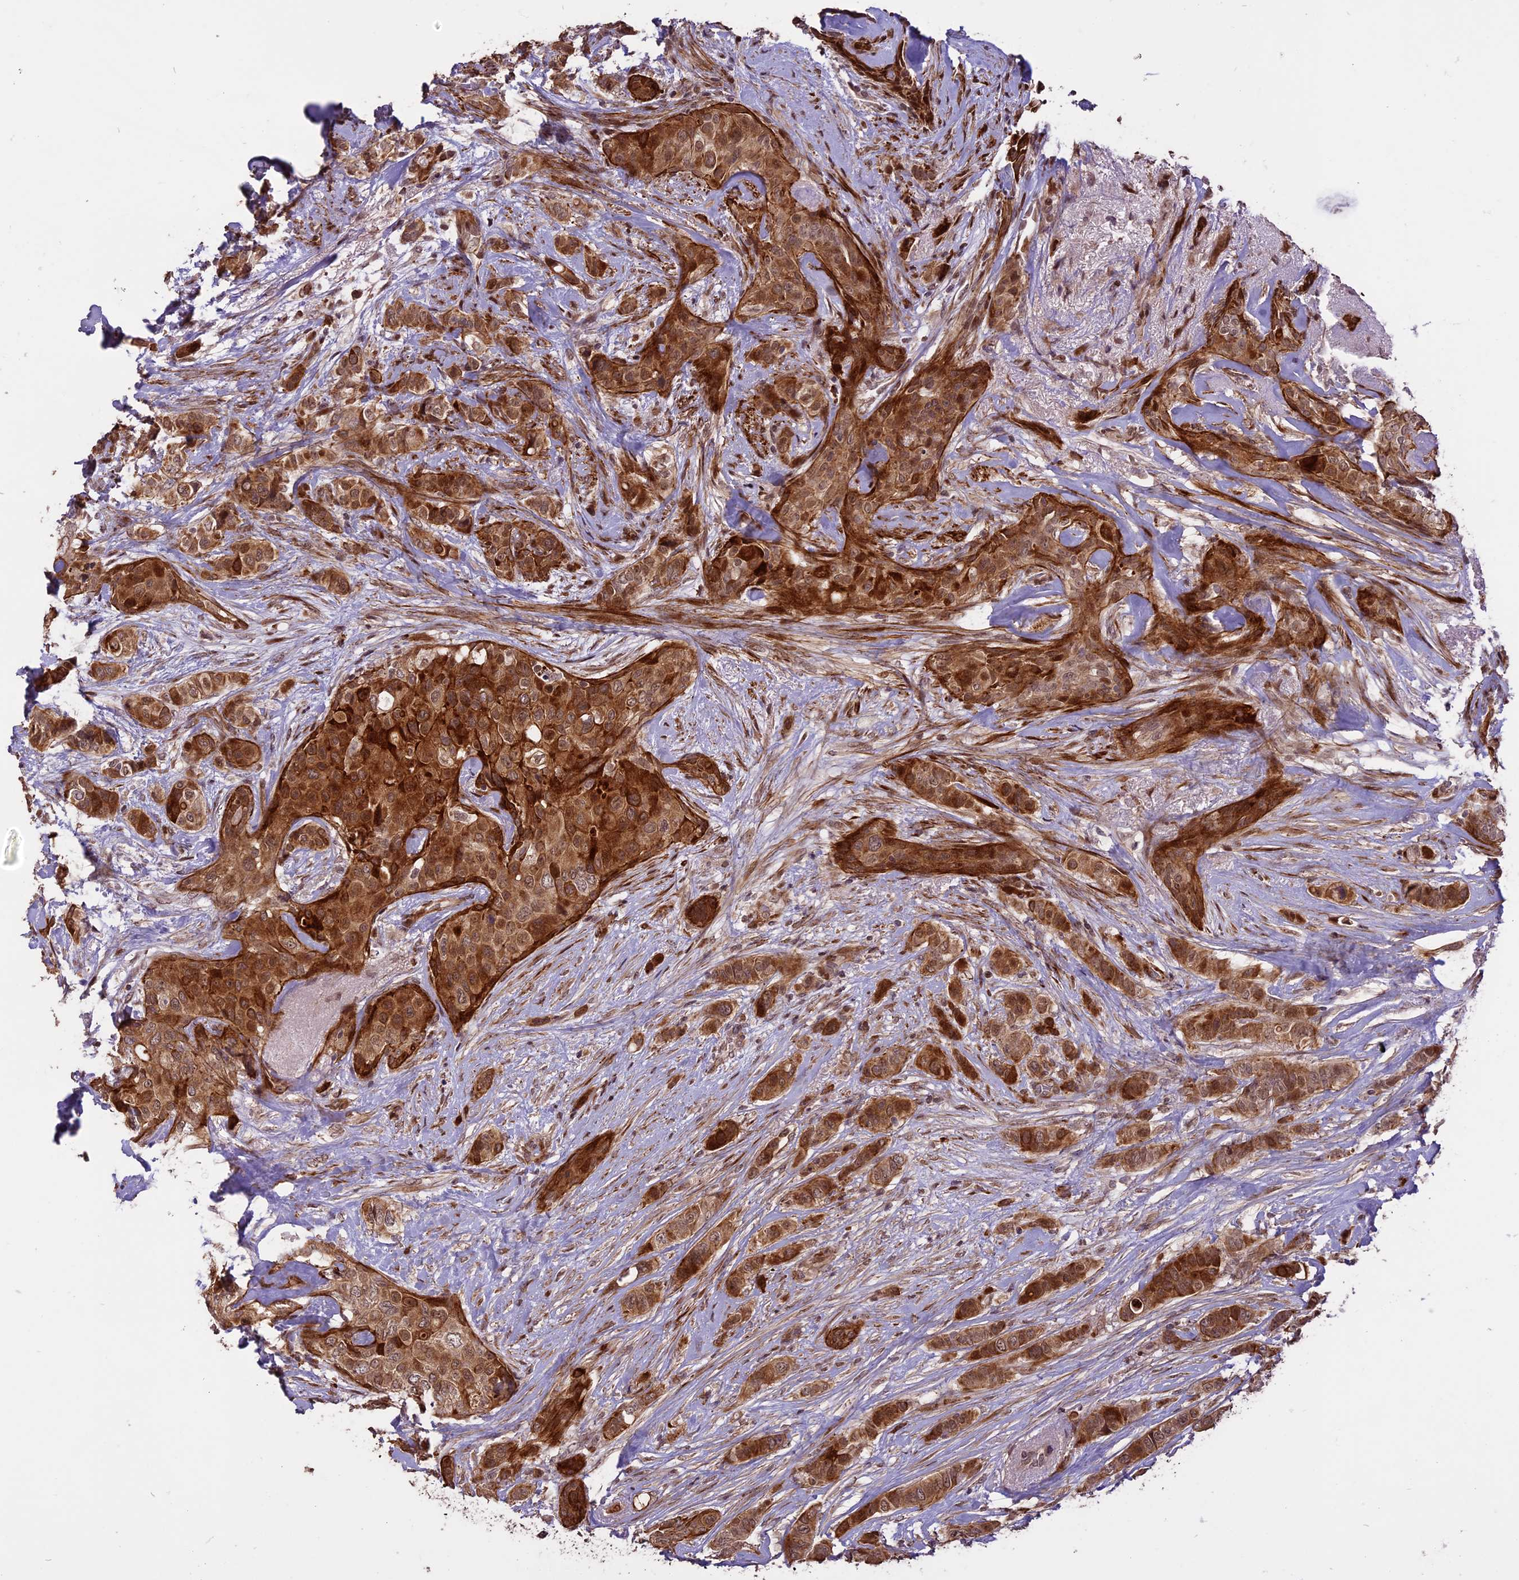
{"staining": {"intensity": "strong", "quantity": ">75%", "location": "cytoplasmic/membranous,nuclear"}, "tissue": "breast cancer", "cell_type": "Tumor cells", "image_type": "cancer", "snomed": [{"axis": "morphology", "description": "Lobular carcinoma"}, {"axis": "topography", "description": "Breast"}], "caption": "Breast lobular carcinoma stained for a protein displays strong cytoplasmic/membranous and nuclear positivity in tumor cells. (DAB = brown stain, brightfield microscopy at high magnification).", "gene": "ENHO", "patient": {"sex": "female", "age": 51}}